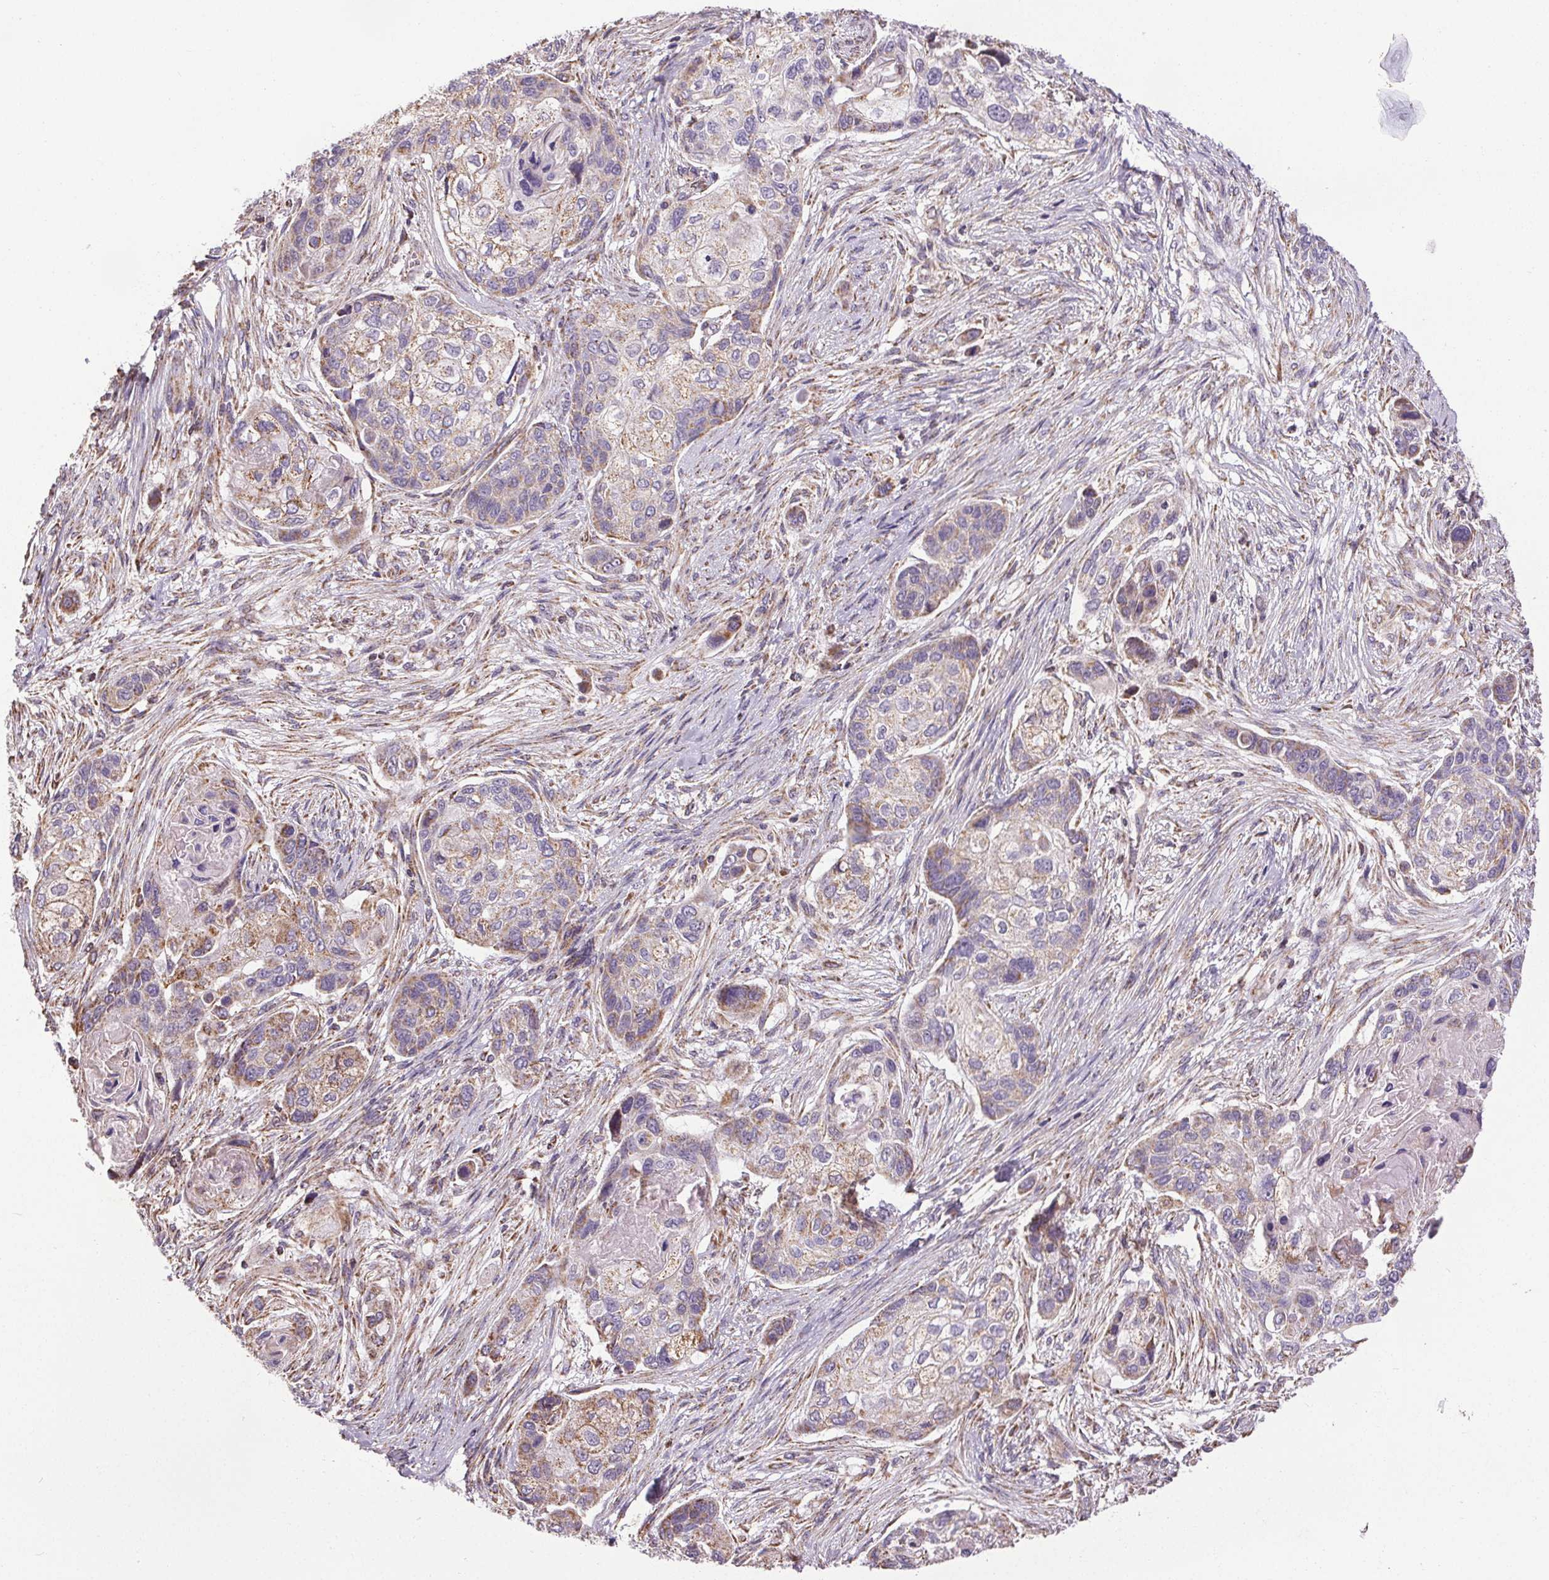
{"staining": {"intensity": "weak", "quantity": "25%-75%", "location": "cytoplasmic/membranous"}, "tissue": "lung cancer", "cell_type": "Tumor cells", "image_type": "cancer", "snomed": [{"axis": "morphology", "description": "Squamous cell carcinoma, NOS"}, {"axis": "topography", "description": "Lung"}], "caption": "Protein expression analysis of human lung squamous cell carcinoma reveals weak cytoplasmic/membranous positivity in approximately 25%-75% of tumor cells.", "gene": "ZNF548", "patient": {"sex": "male", "age": 69}}